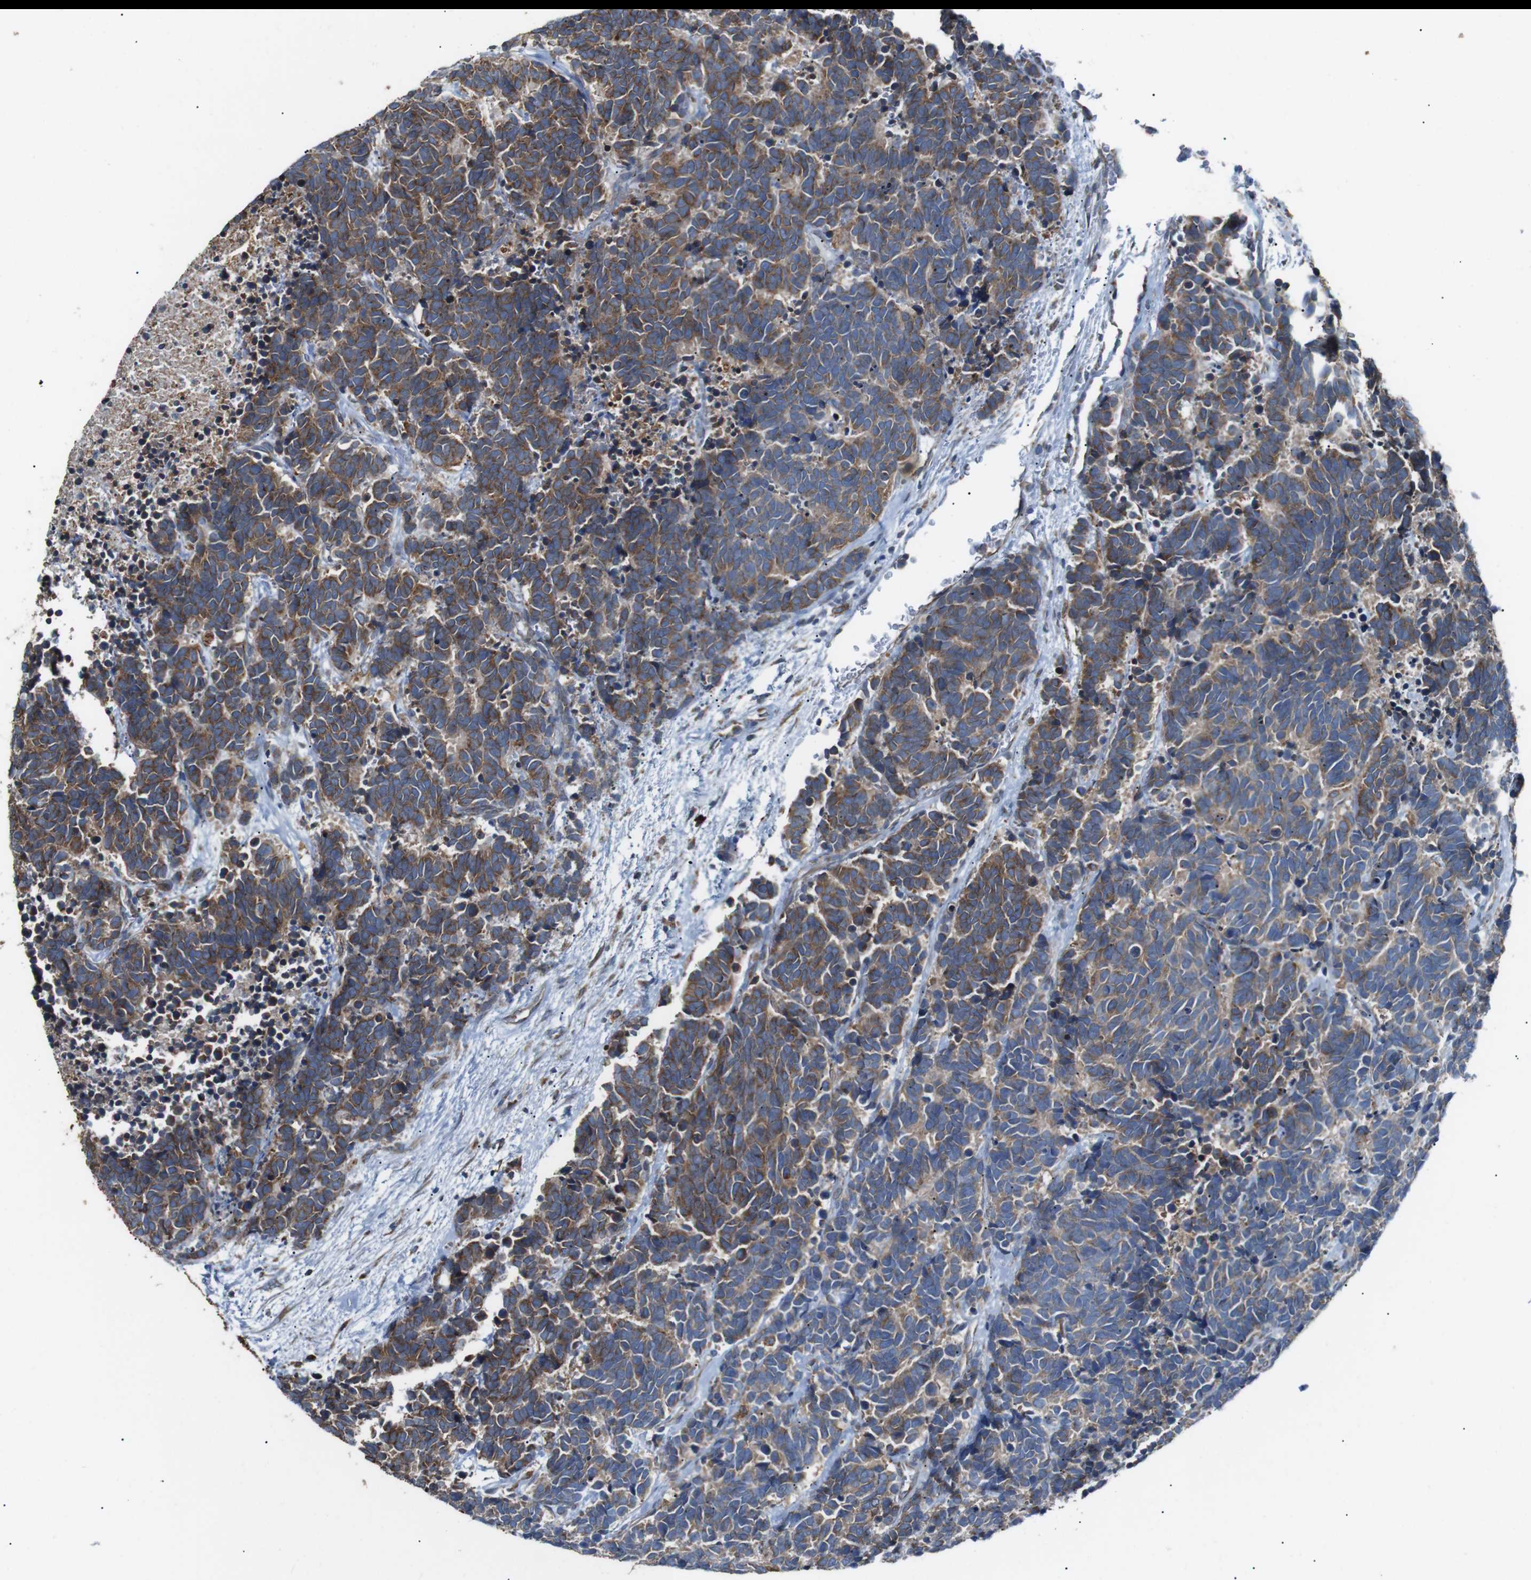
{"staining": {"intensity": "moderate", "quantity": ">75%", "location": "cytoplasmic/membranous"}, "tissue": "carcinoid", "cell_type": "Tumor cells", "image_type": "cancer", "snomed": [{"axis": "morphology", "description": "Carcinoma, NOS"}, {"axis": "morphology", "description": "Carcinoid, malignant, NOS"}, {"axis": "topography", "description": "Urinary bladder"}], "caption": "Carcinoma was stained to show a protein in brown. There is medium levels of moderate cytoplasmic/membranous positivity in about >75% of tumor cells. The protein is shown in brown color, while the nuclei are stained blue.", "gene": "CISD2", "patient": {"sex": "male", "age": 57}}